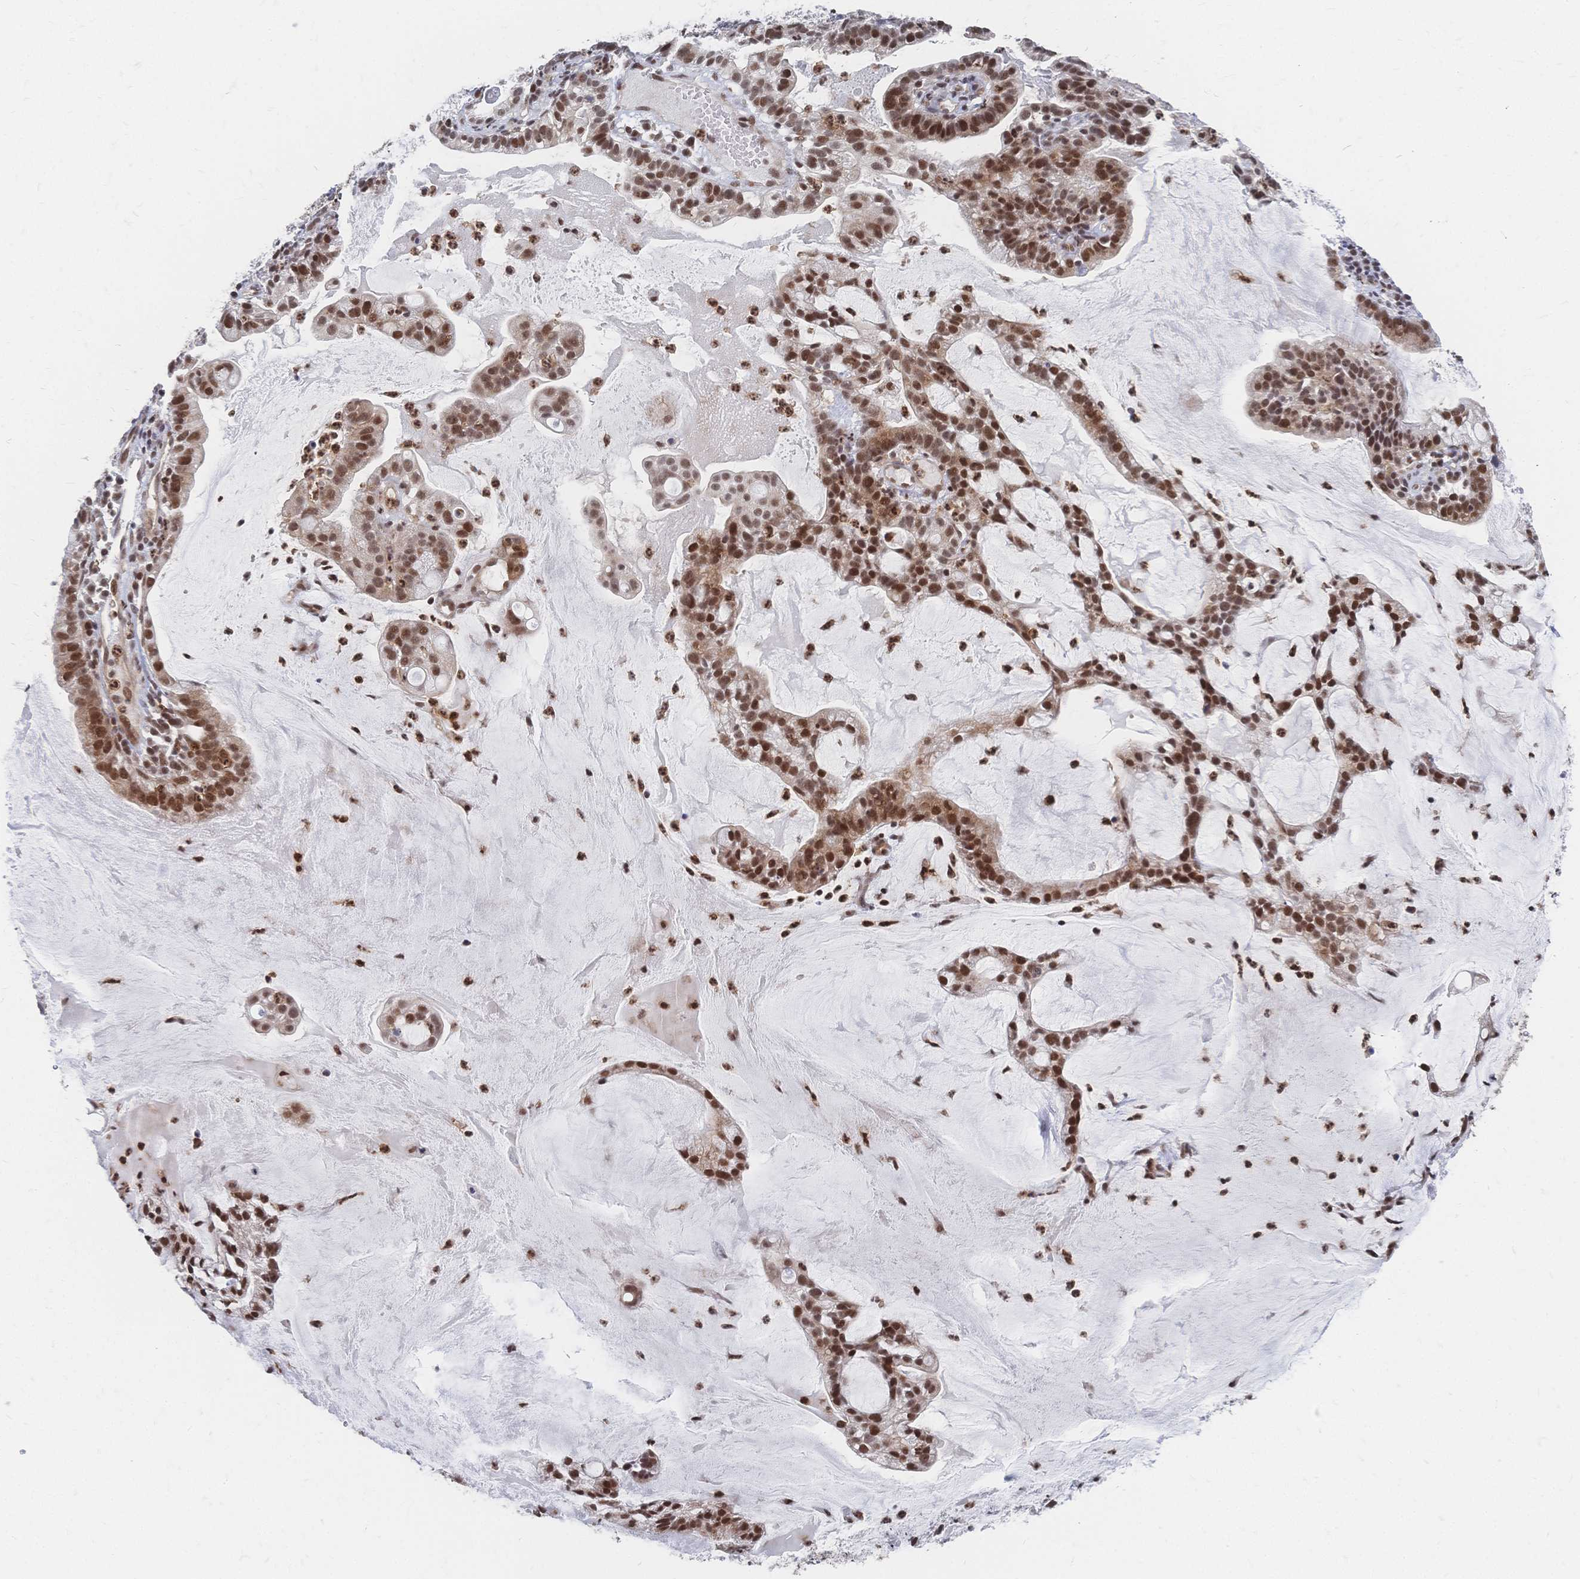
{"staining": {"intensity": "moderate", "quantity": ">75%", "location": "nuclear"}, "tissue": "cervical cancer", "cell_type": "Tumor cells", "image_type": "cancer", "snomed": [{"axis": "morphology", "description": "Adenocarcinoma, NOS"}, {"axis": "topography", "description": "Cervix"}], "caption": "Cervical adenocarcinoma tissue displays moderate nuclear staining in about >75% of tumor cells", "gene": "NELFA", "patient": {"sex": "female", "age": 41}}